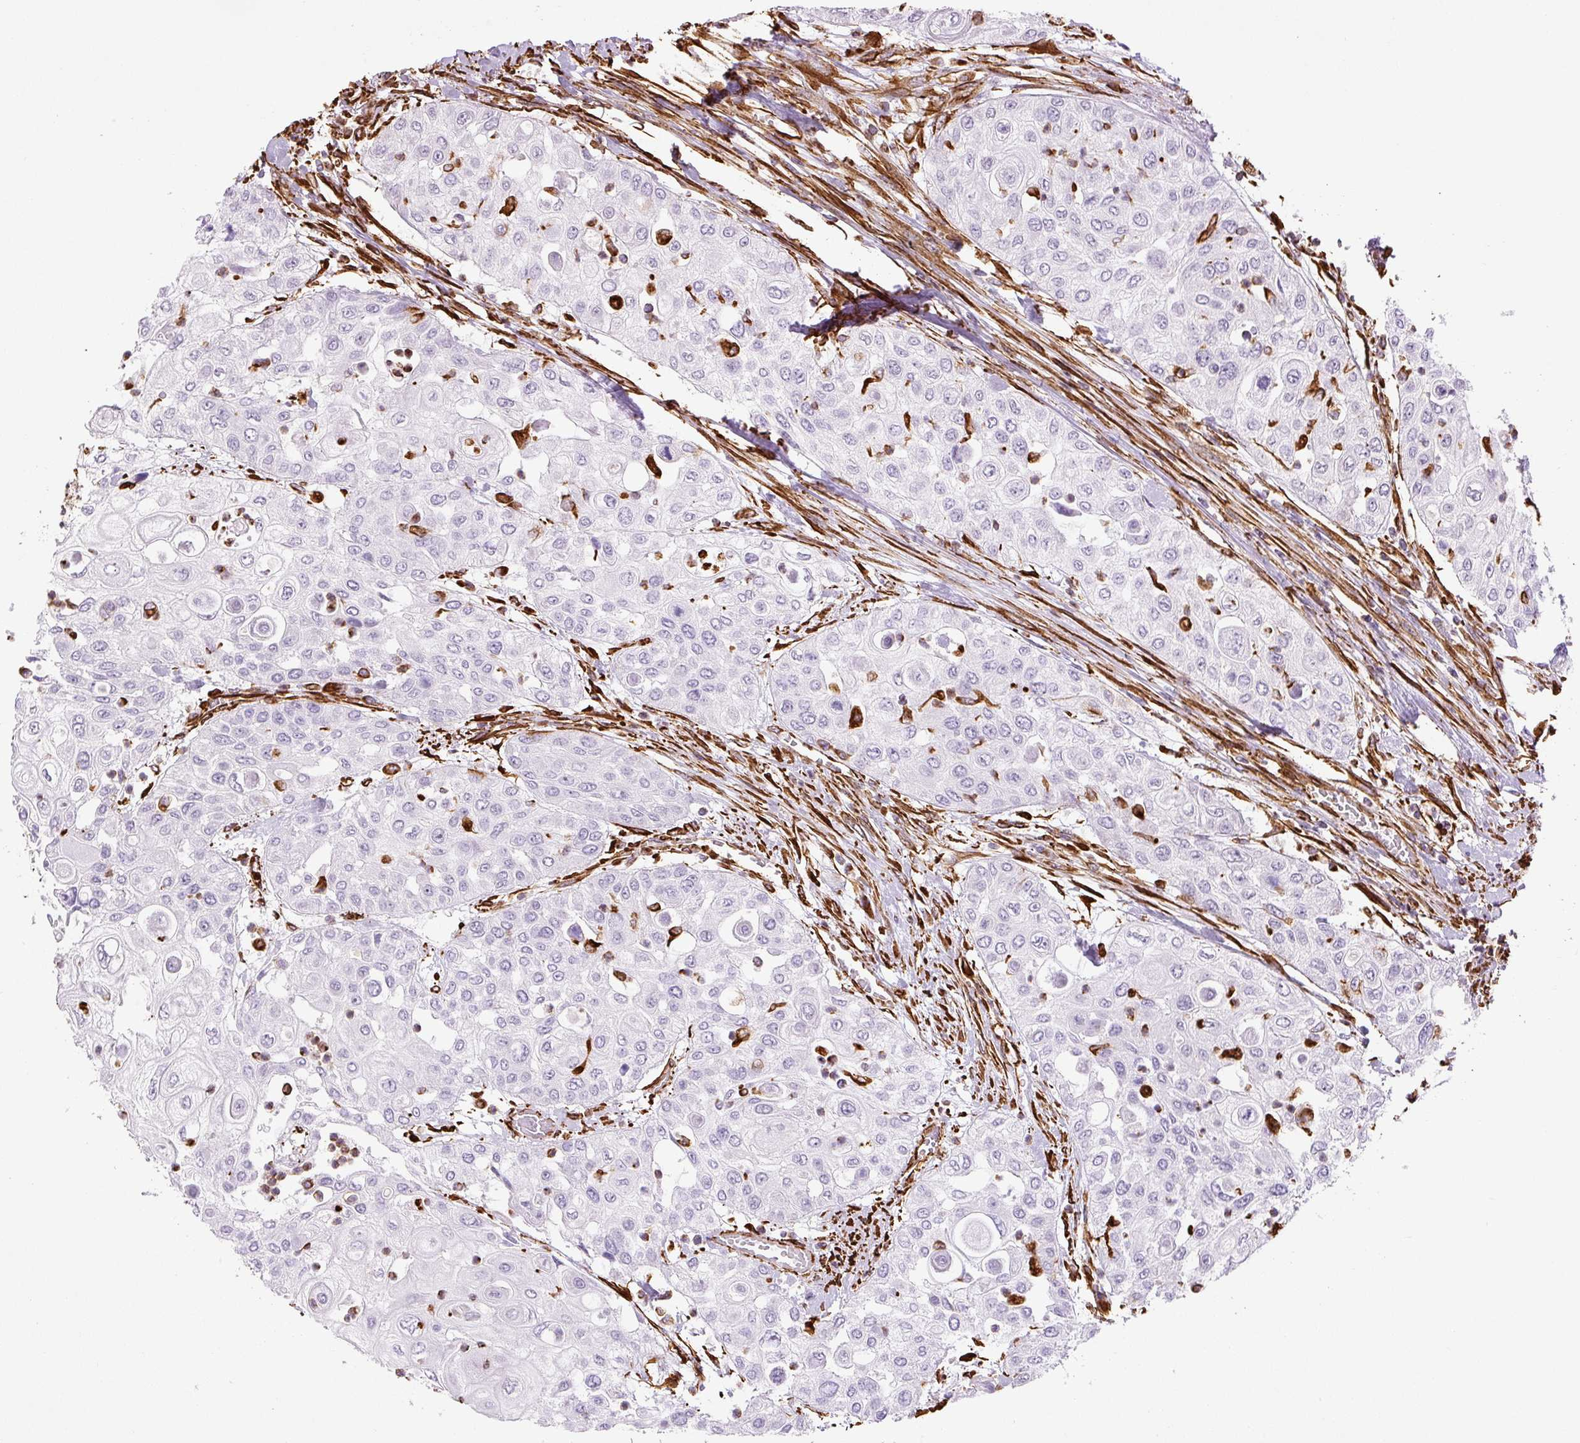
{"staining": {"intensity": "negative", "quantity": "none", "location": "none"}, "tissue": "urothelial cancer", "cell_type": "Tumor cells", "image_type": "cancer", "snomed": [{"axis": "morphology", "description": "Urothelial carcinoma, High grade"}, {"axis": "topography", "description": "Urinary bladder"}], "caption": "DAB (3,3'-diaminobenzidine) immunohistochemical staining of urothelial carcinoma (high-grade) exhibits no significant staining in tumor cells. (DAB immunohistochemistry visualized using brightfield microscopy, high magnification).", "gene": "VIM", "patient": {"sex": "female", "age": 79}}